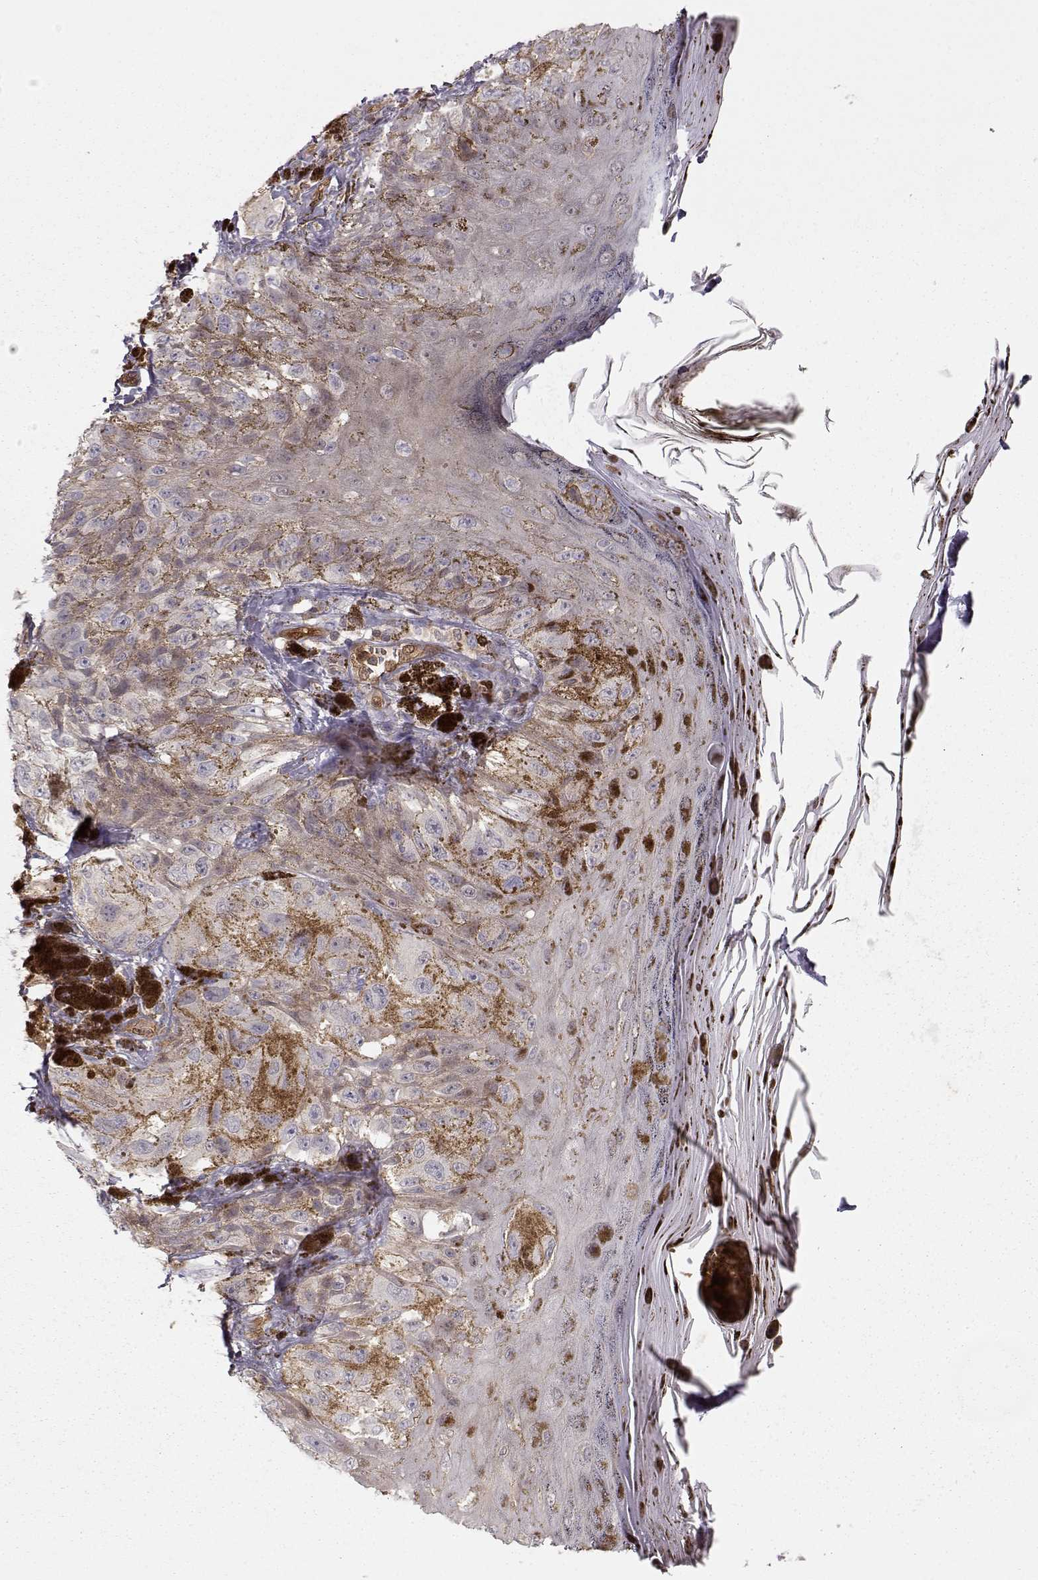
{"staining": {"intensity": "weak", "quantity": "25%-75%", "location": "cytoplasmic/membranous"}, "tissue": "melanoma", "cell_type": "Tumor cells", "image_type": "cancer", "snomed": [{"axis": "morphology", "description": "Malignant melanoma, NOS"}, {"axis": "topography", "description": "Skin"}], "caption": "A micrograph of human melanoma stained for a protein exhibits weak cytoplasmic/membranous brown staining in tumor cells. The protein is shown in brown color, while the nuclei are stained blue.", "gene": "PNP", "patient": {"sex": "male", "age": 36}}